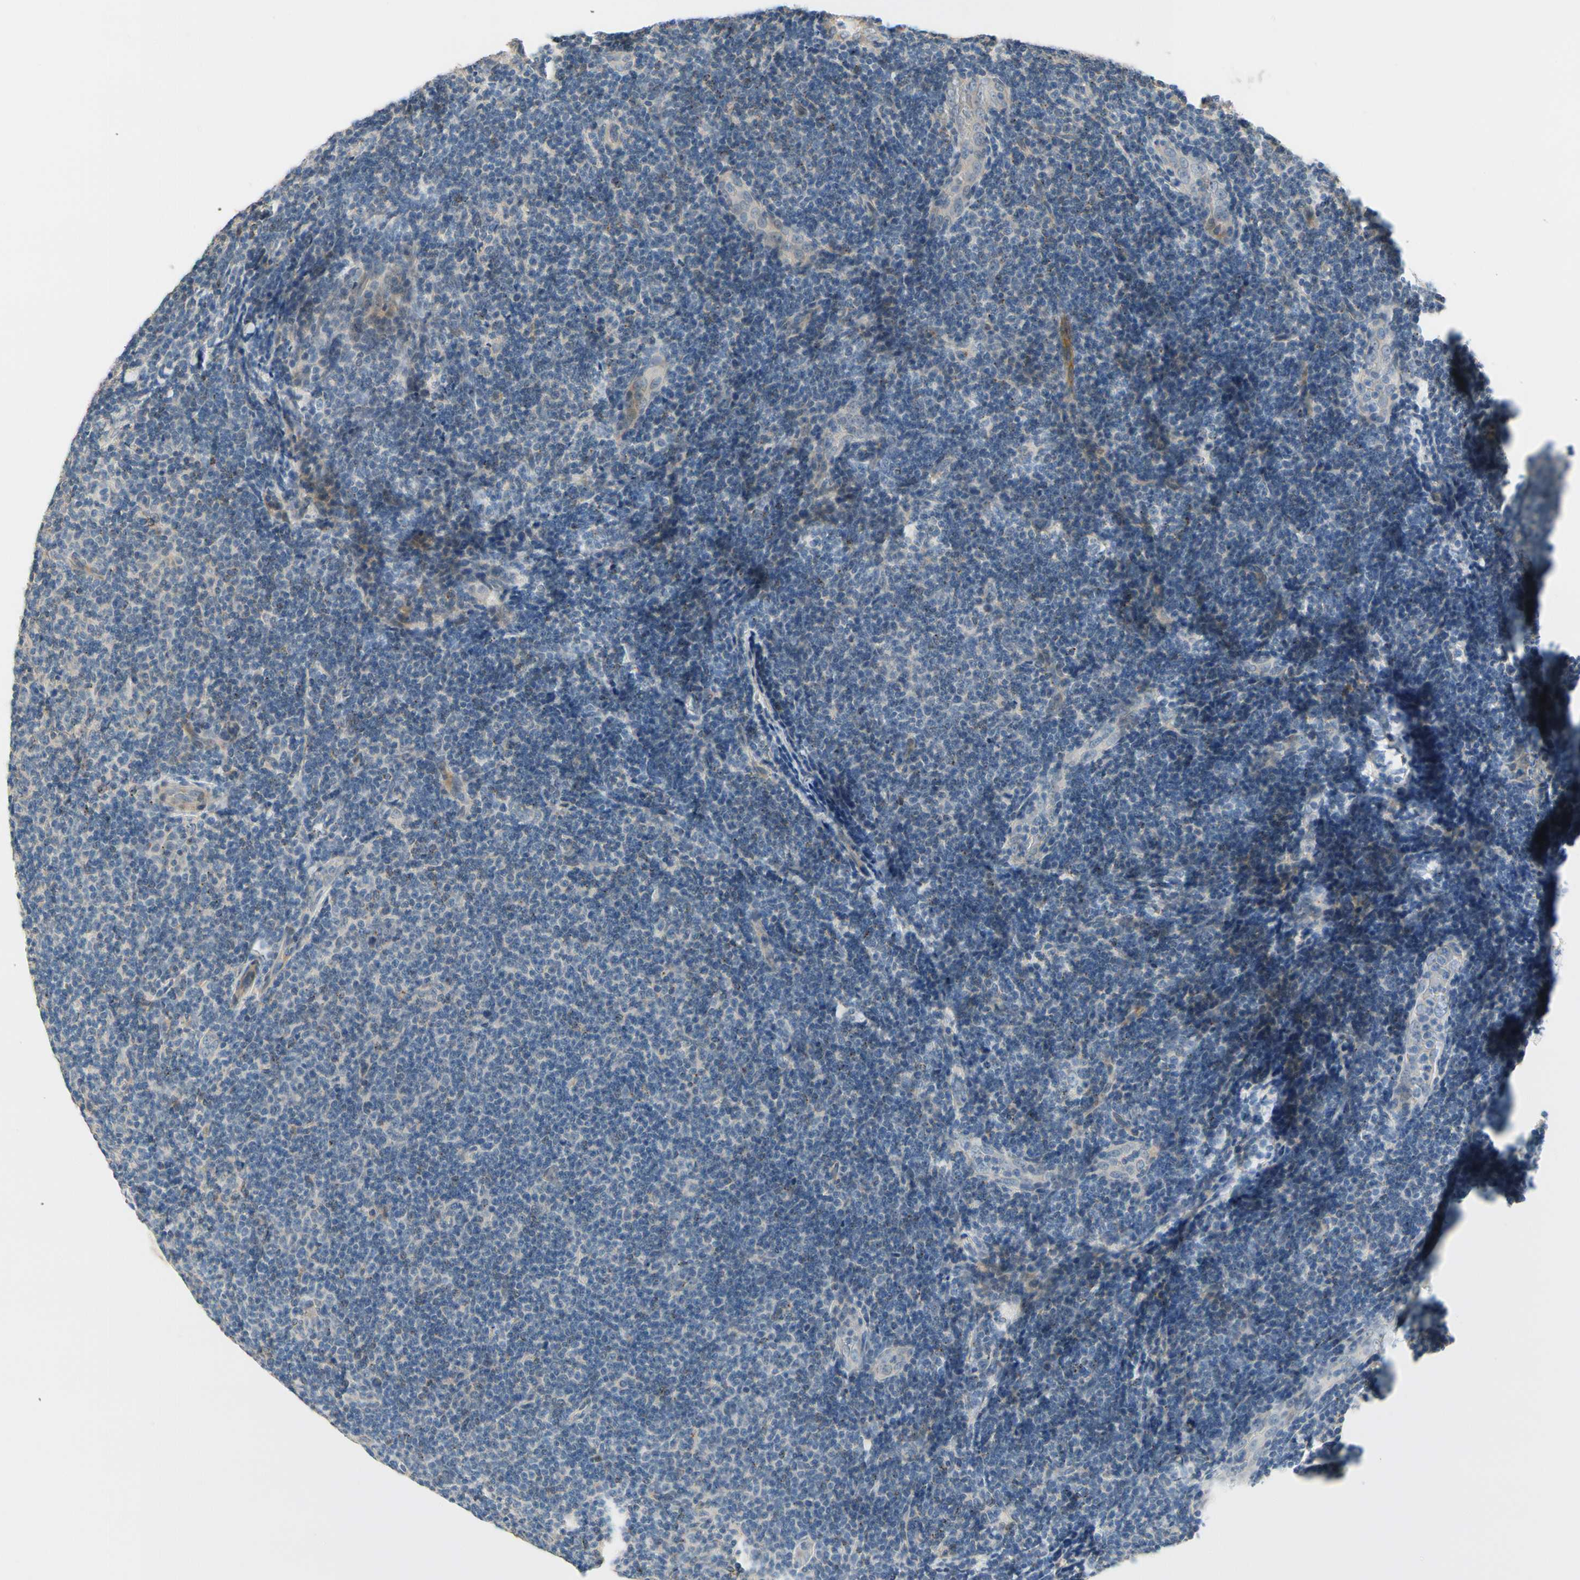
{"staining": {"intensity": "negative", "quantity": "none", "location": "none"}, "tissue": "lymphoma", "cell_type": "Tumor cells", "image_type": "cancer", "snomed": [{"axis": "morphology", "description": "Malignant lymphoma, non-Hodgkin's type, Low grade"}, {"axis": "topography", "description": "Lymph node"}], "caption": "IHC histopathology image of human malignant lymphoma, non-Hodgkin's type (low-grade) stained for a protein (brown), which exhibits no staining in tumor cells.", "gene": "SLC27A6", "patient": {"sex": "male", "age": 83}}